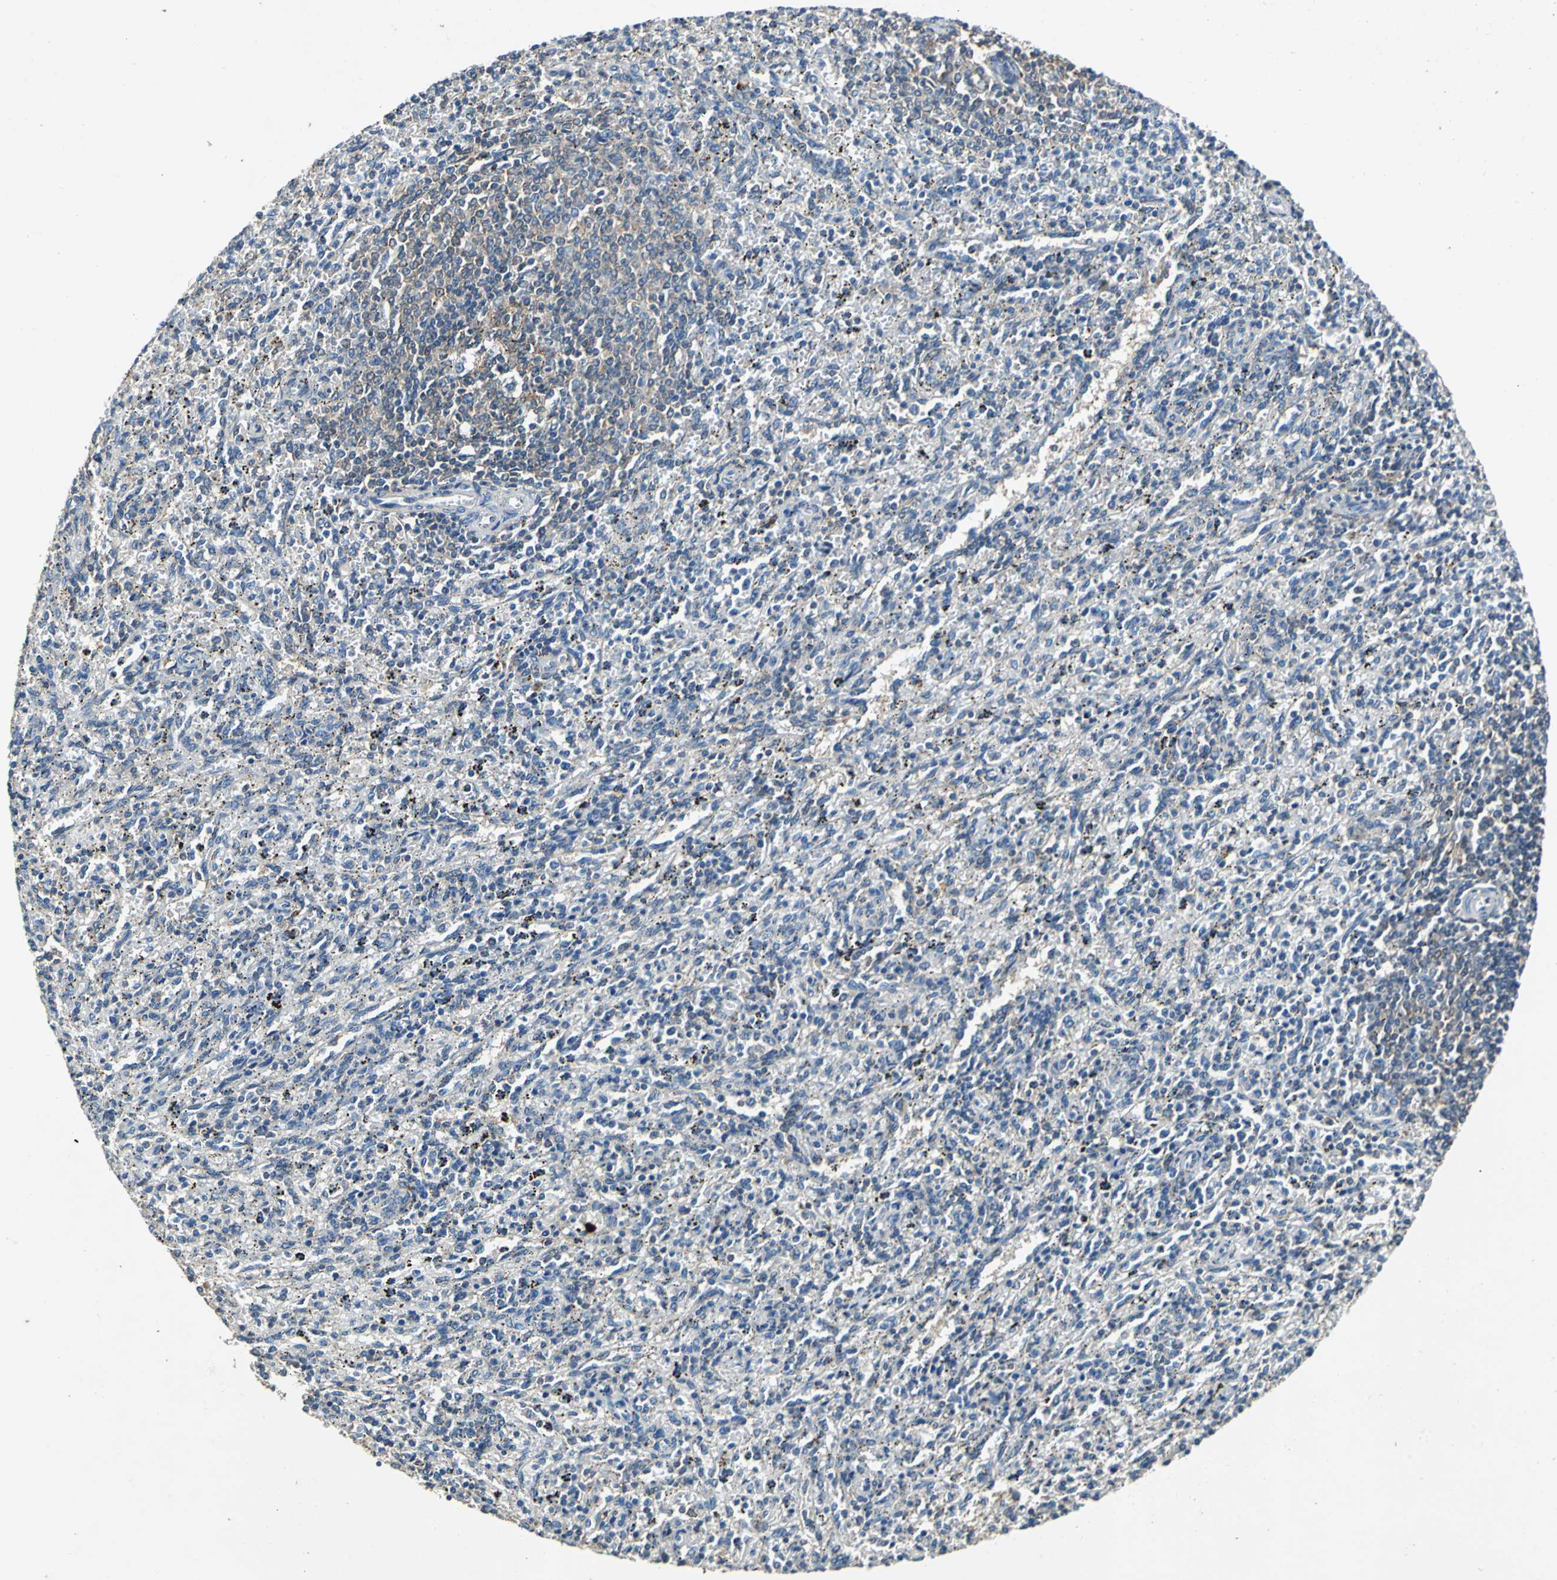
{"staining": {"intensity": "weak", "quantity": ">75%", "location": "cytoplasmic/membranous"}, "tissue": "spleen", "cell_type": "Cells in red pulp", "image_type": "normal", "snomed": [{"axis": "morphology", "description": "Normal tissue, NOS"}, {"axis": "topography", "description": "Spleen"}], "caption": "Normal spleen reveals weak cytoplasmic/membranous positivity in approximately >75% of cells in red pulp The protein is stained brown, and the nuclei are stained in blue (DAB IHC with brightfield microscopy, high magnification)..", "gene": "SLC19A2", "patient": {"sex": "female", "age": 10}}